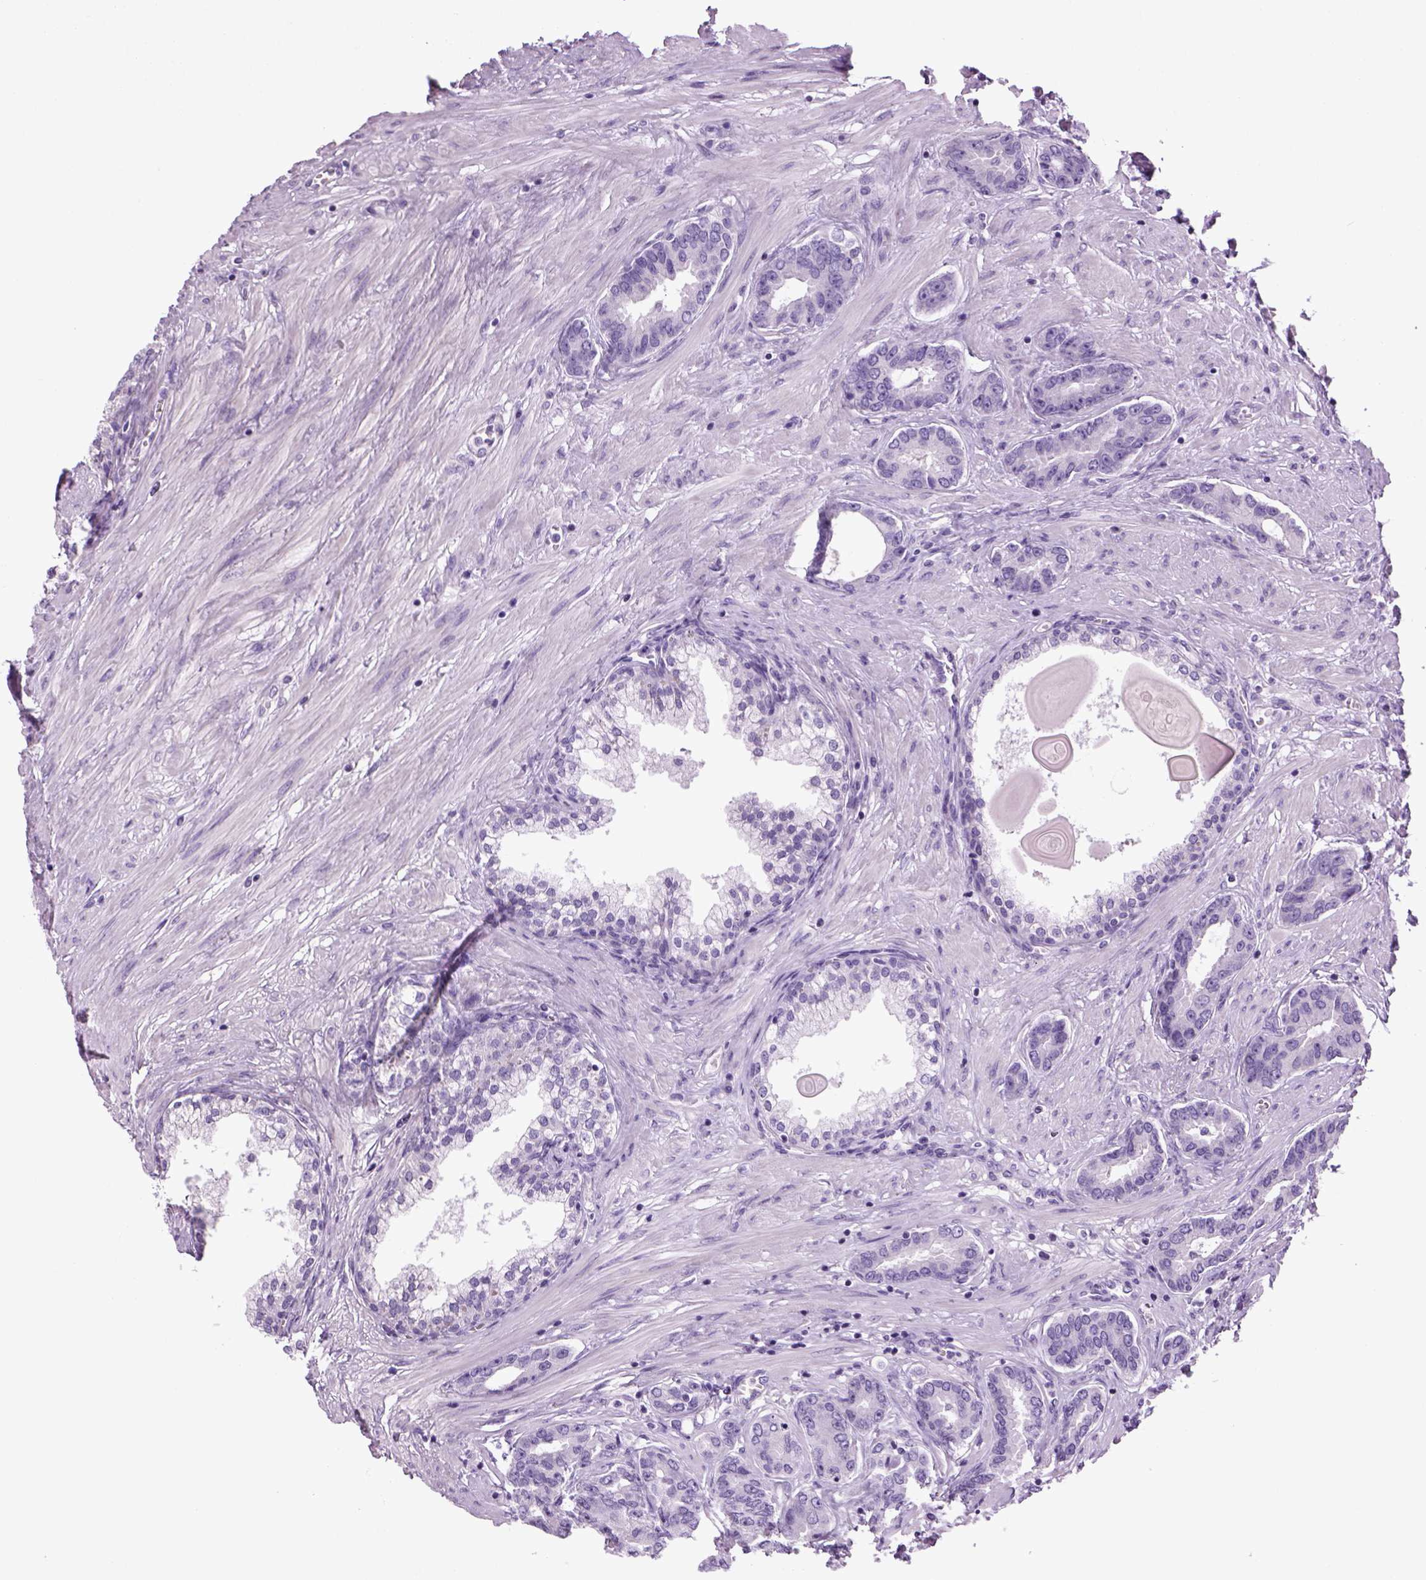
{"staining": {"intensity": "negative", "quantity": "none", "location": "none"}, "tissue": "prostate cancer", "cell_type": "Tumor cells", "image_type": "cancer", "snomed": [{"axis": "morphology", "description": "Adenocarcinoma, NOS"}, {"axis": "topography", "description": "Prostate"}], "caption": "Histopathology image shows no significant protein positivity in tumor cells of prostate adenocarcinoma.", "gene": "HMCN2", "patient": {"sex": "male", "age": 67}}